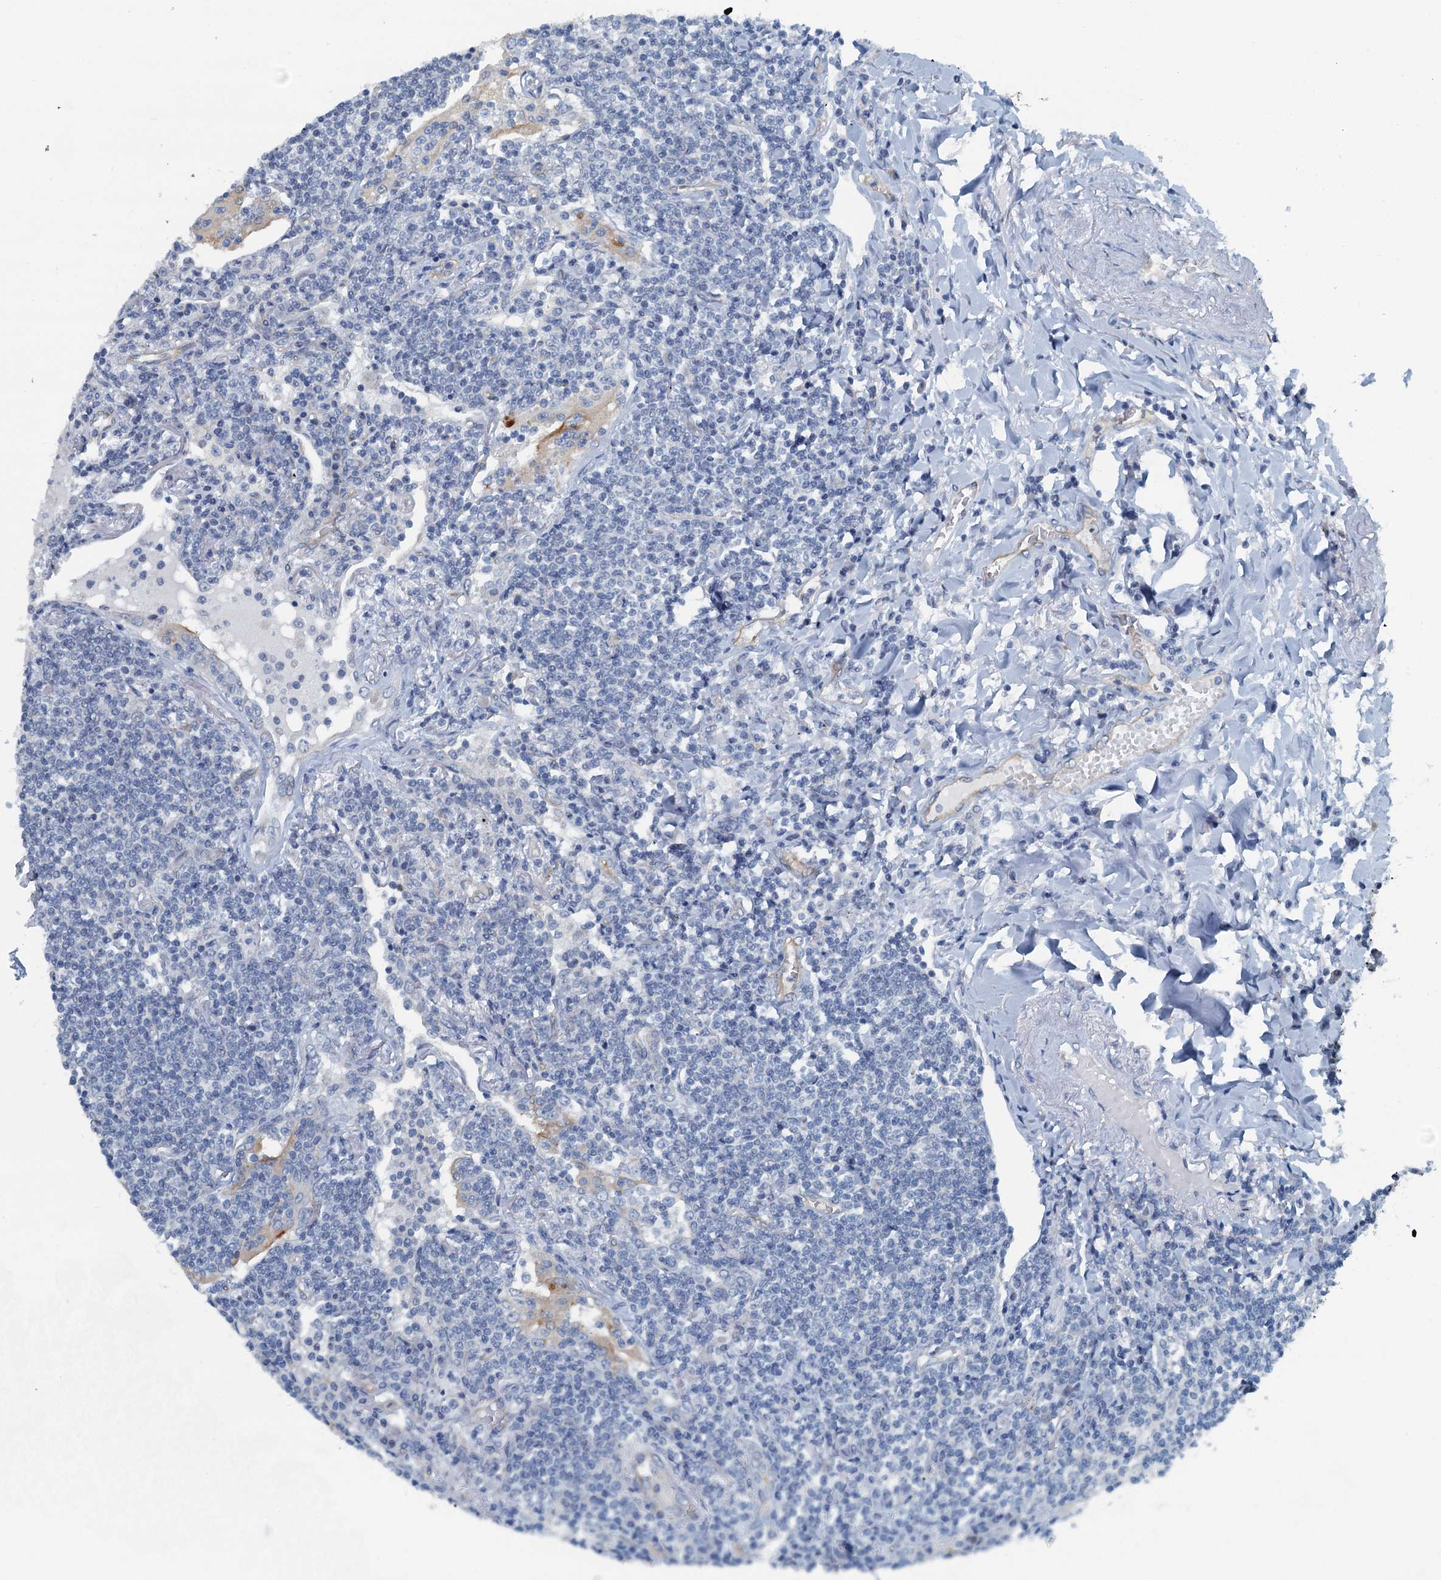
{"staining": {"intensity": "negative", "quantity": "none", "location": "none"}, "tissue": "lymphoma", "cell_type": "Tumor cells", "image_type": "cancer", "snomed": [{"axis": "morphology", "description": "Malignant lymphoma, non-Hodgkin's type, Low grade"}, {"axis": "topography", "description": "Lung"}], "caption": "IHC photomicrograph of low-grade malignant lymphoma, non-Hodgkin's type stained for a protein (brown), which displays no positivity in tumor cells.", "gene": "GFOD2", "patient": {"sex": "female", "age": 71}}